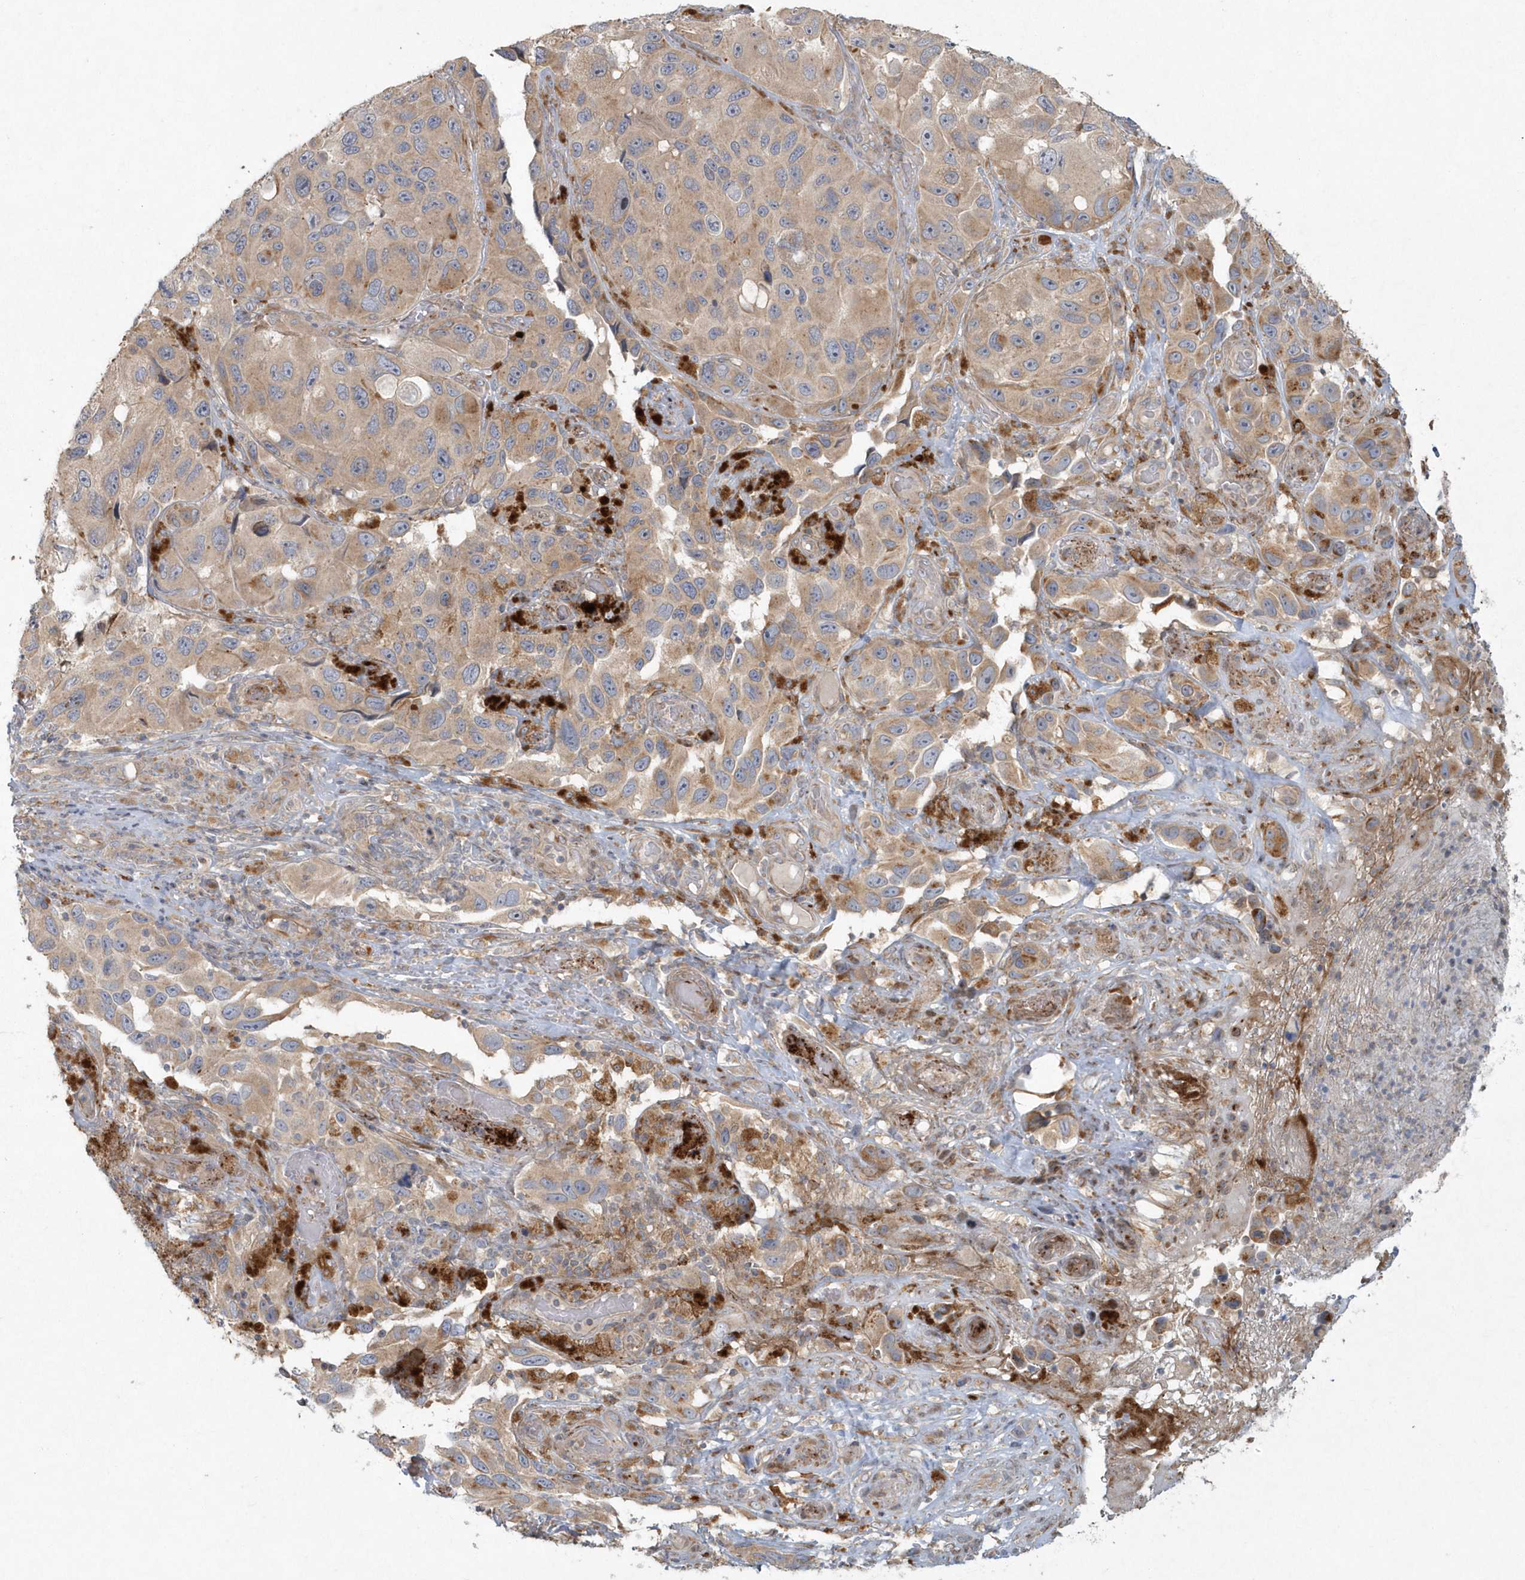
{"staining": {"intensity": "weak", "quantity": ">75%", "location": "cytoplasmic/membranous"}, "tissue": "melanoma", "cell_type": "Tumor cells", "image_type": "cancer", "snomed": [{"axis": "morphology", "description": "Malignant melanoma, NOS"}, {"axis": "topography", "description": "Skin"}], "caption": "Protein staining of melanoma tissue displays weak cytoplasmic/membranous staining in approximately >75% of tumor cells.", "gene": "ARHGEF38", "patient": {"sex": "female", "age": 73}}